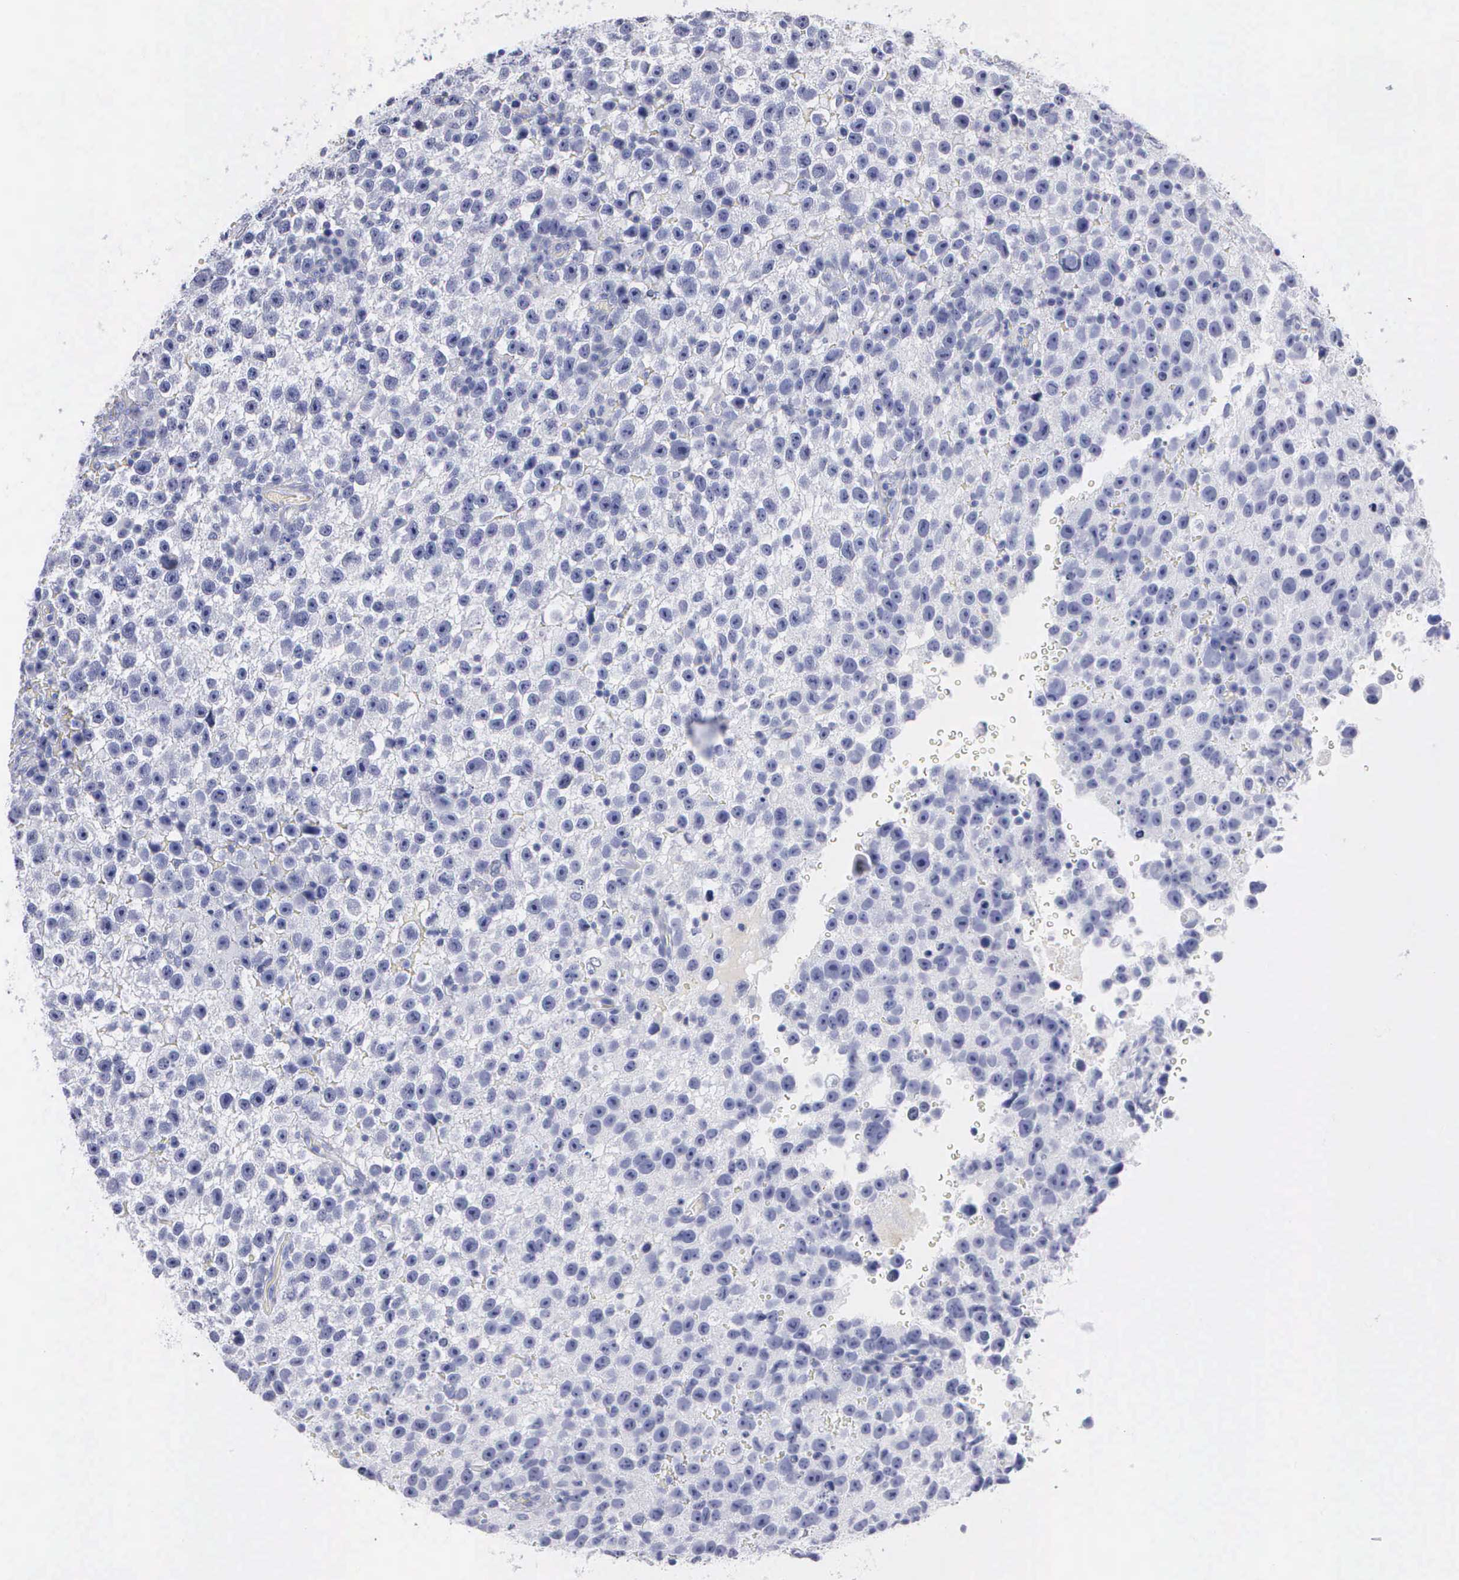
{"staining": {"intensity": "negative", "quantity": "none", "location": "none"}, "tissue": "testis cancer", "cell_type": "Tumor cells", "image_type": "cancer", "snomed": [{"axis": "morphology", "description": "Seminoma, NOS"}, {"axis": "topography", "description": "Testis"}], "caption": "Immunohistochemistry micrograph of neoplastic tissue: human seminoma (testis) stained with DAB displays no significant protein positivity in tumor cells.", "gene": "CYP19A1", "patient": {"sex": "male", "age": 33}}